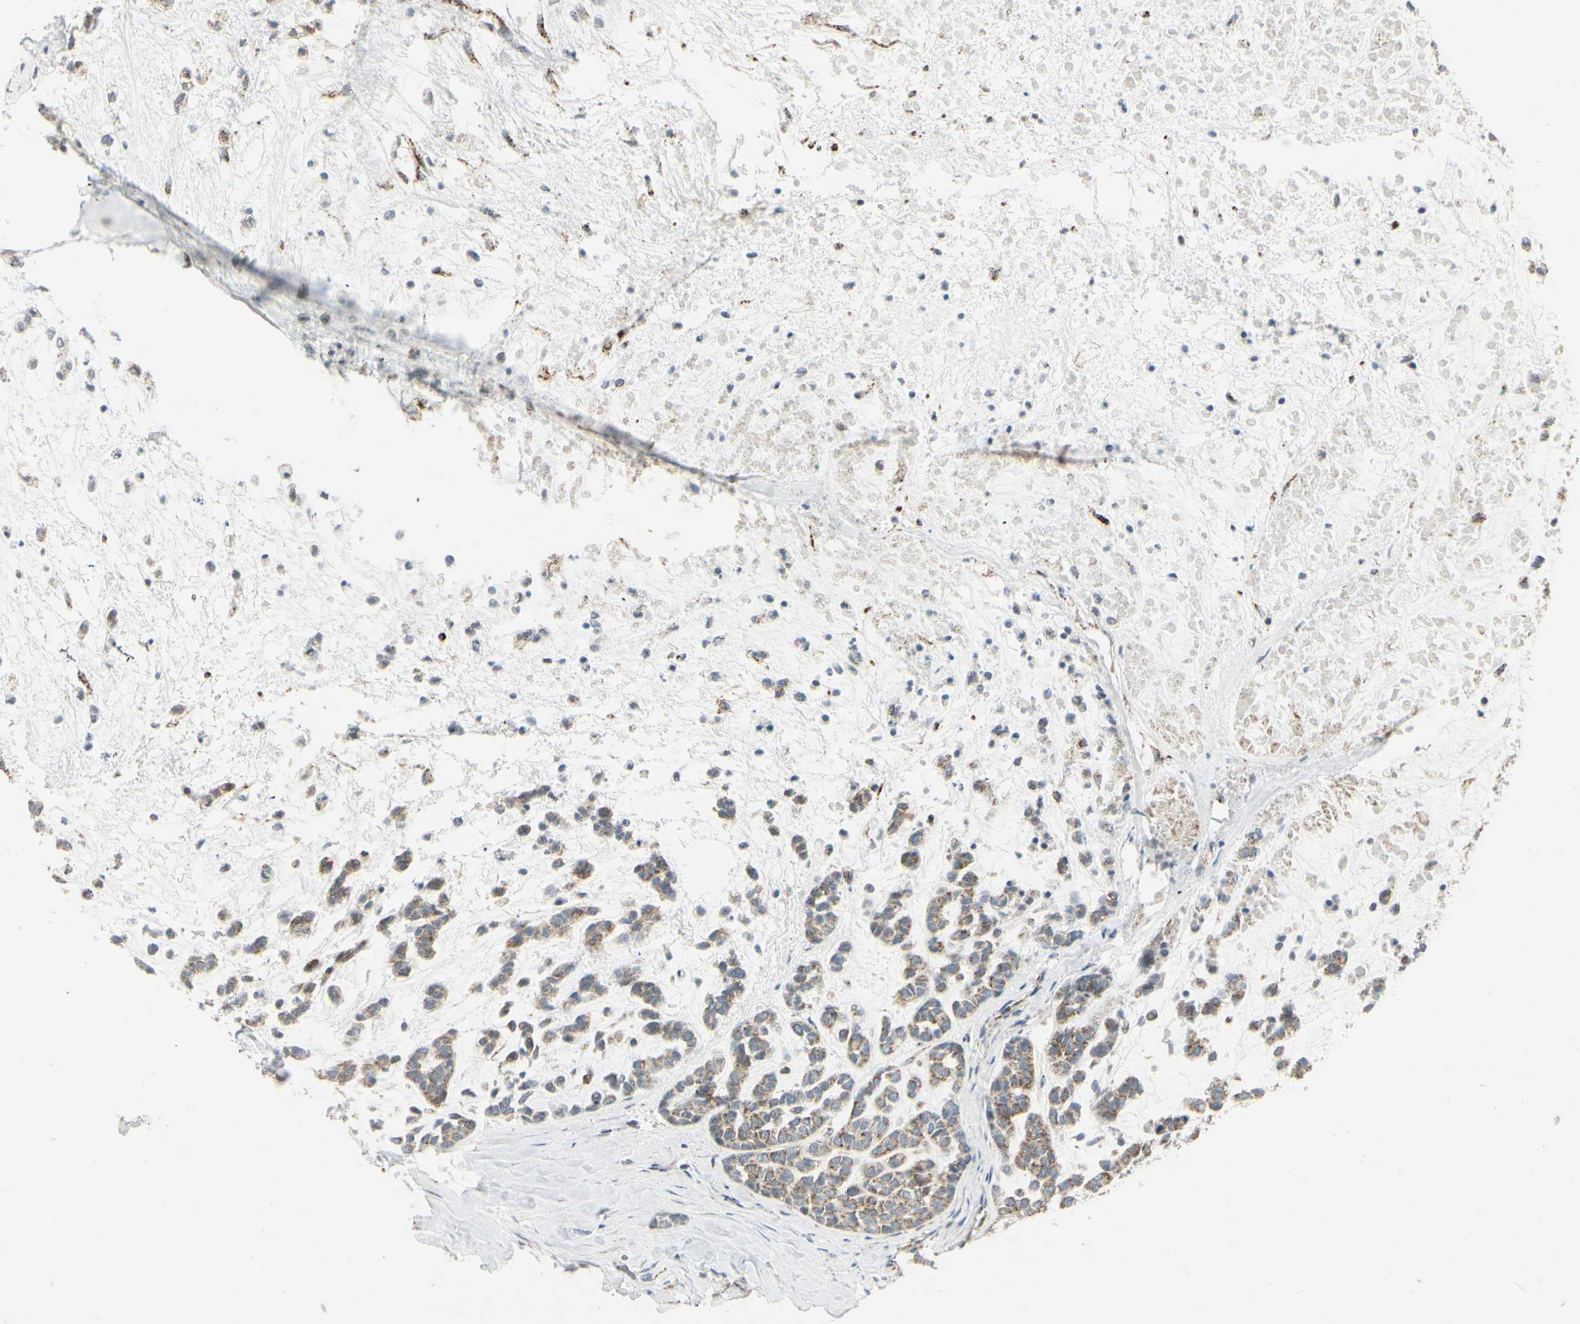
{"staining": {"intensity": "strong", "quantity": ">75%", "location": "cytoplasmic/membranous"}, "tissue": "head and neck cancer", "cell_type": "Tumor cells", "image_type": "cancer", "snomed": [{"axis": "morphology", "description": "Adenocarcinoma, NOS"}, {"axis": "morphology", "description": "Adenoma, NOS"}, {"axis": "topography", "description": "Head-Neck"}], "caption": "Immunohistochemistry photomicrograph of neoplastic tissue: human head and neck cancer (adenocarcinoma) stained using immunohistochemistry (IHC) displays high levels of strong protein expression localized specifically in the cytoplasmic/membranous of tumor cells, appearing as a cytoplasmic/membranous brown color.", "gene": "ANKS6", "patient": {"sex": "female", "age": 55}}